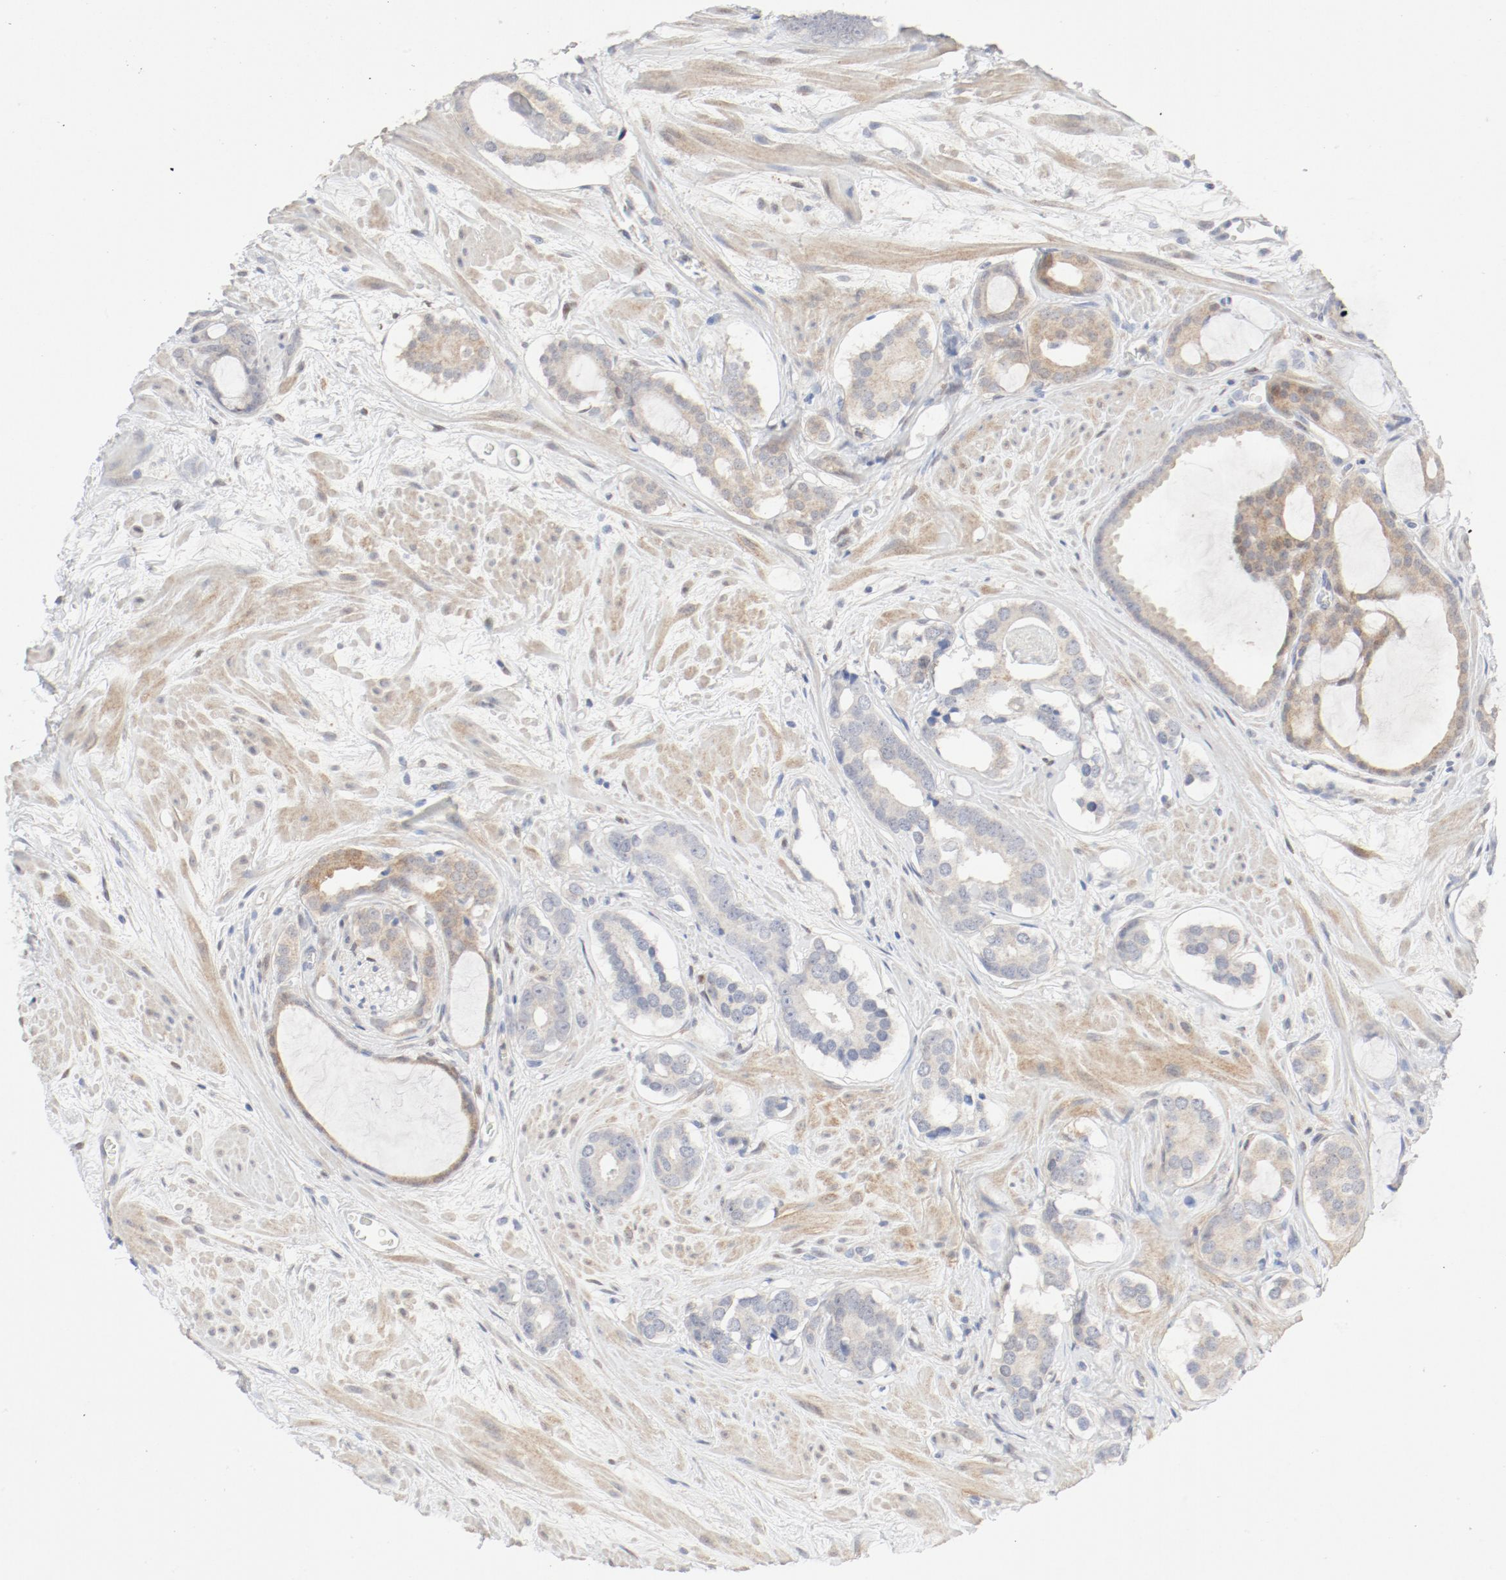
{"staining": {"intensity": "moderate", "quantity": ">75%", "location": "cytoplasmic/membranous"}, "tissue": "prostate cancer", "cell_type": "Tumor cells", "image_type": "cancer", "snomed": [{"axis": "morphology", "description": "Adenocarcinoma, Low grade"}, {"axis": "topography", "description": "Prostate"}], "caption": "Tumor cells display medium levels of moderate cytoplasmic/membranous expression in approximately >75% of cells in human adenocarcinoma (low-grade) (prostate).", "gene": "PGM1", "patient": {"sex": "male", "age": 57}}